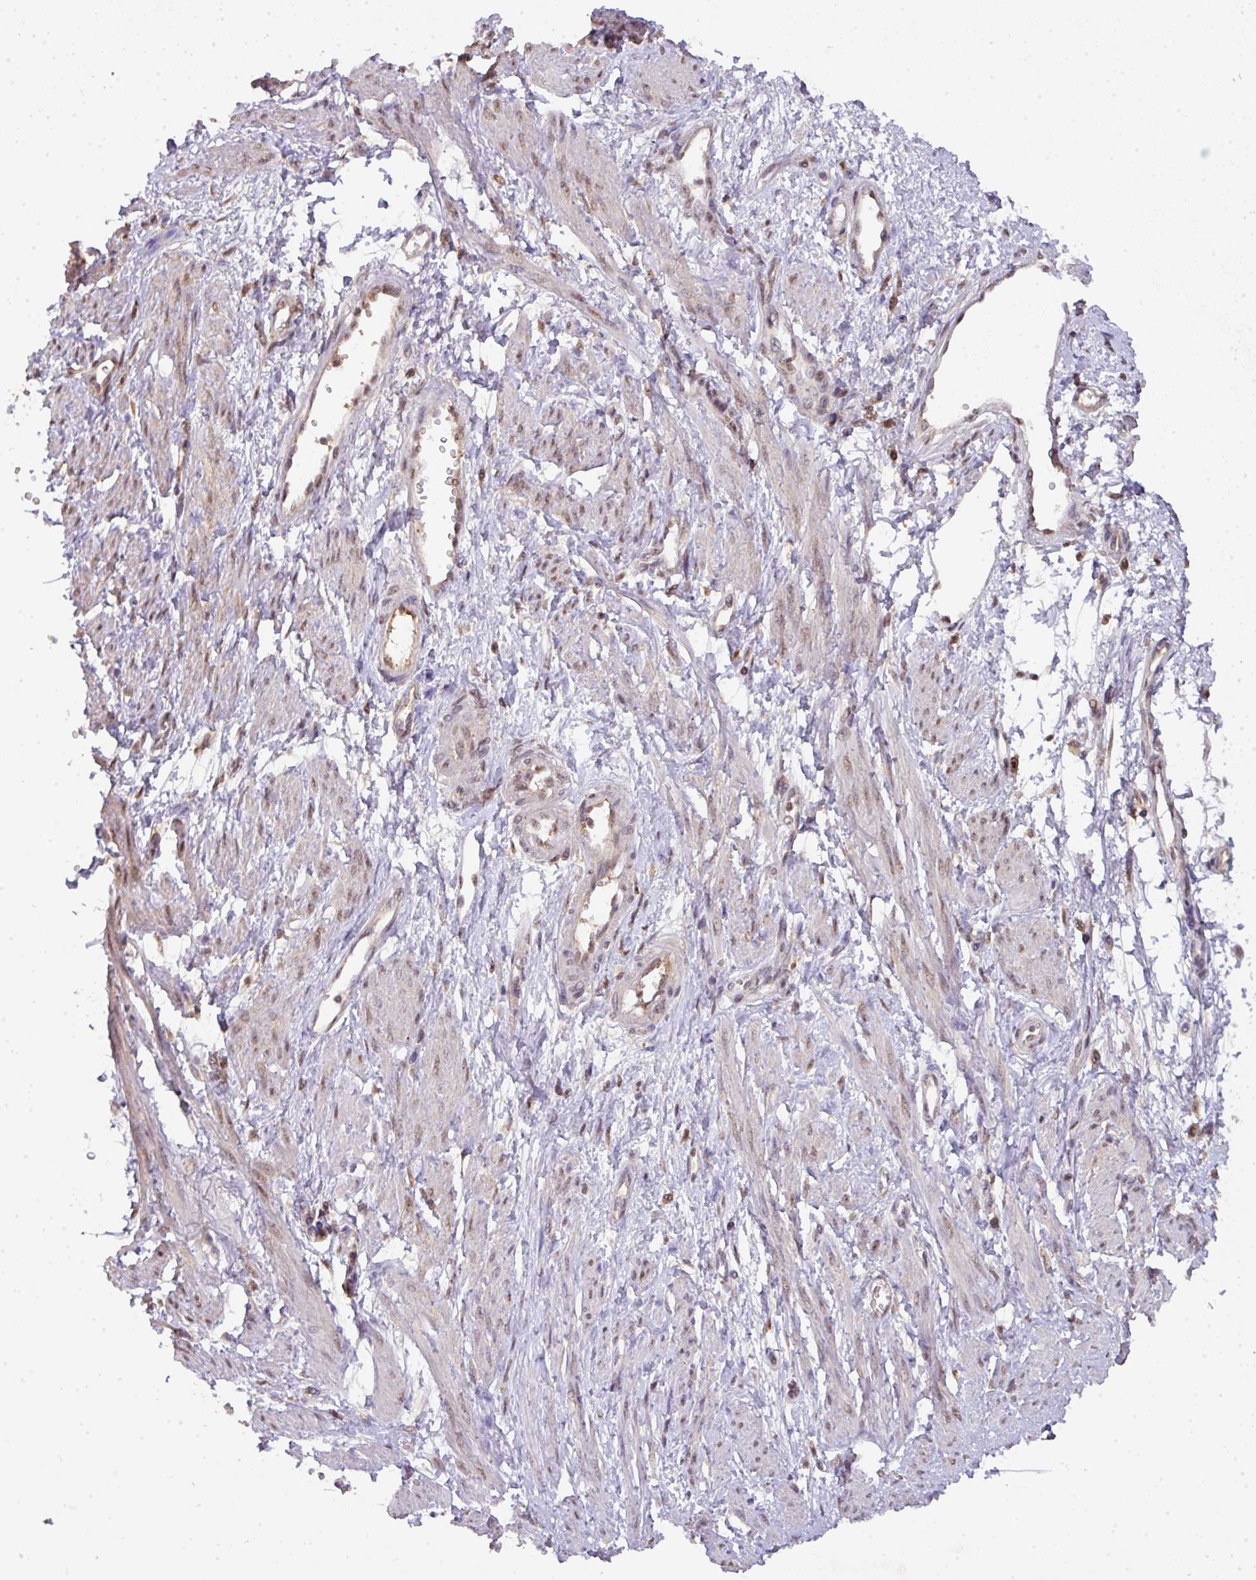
{"staining": {"intensity": "weak", "quantity": "25%-75%", "location": "nuclear"}, "tissue": "smooth muscle", "cell_type": "Smooth muscle cells", "image_type": "normal", "snomed": [{"axis": "morphology", "description": "Normal tissue, NOS"}, {"axis": "topography", "description": "Smooth muscle"}, {"axis": "topography", "description": "Uterus"}], "caption": "There is low levels of weak nuclear expression in smooth muscle cells of normal smooth muscle, as demonstrated by immunohistochemical staining (brown color).", "gene": "RANBP9", "patient": {"sex": "female", "age": 39}}